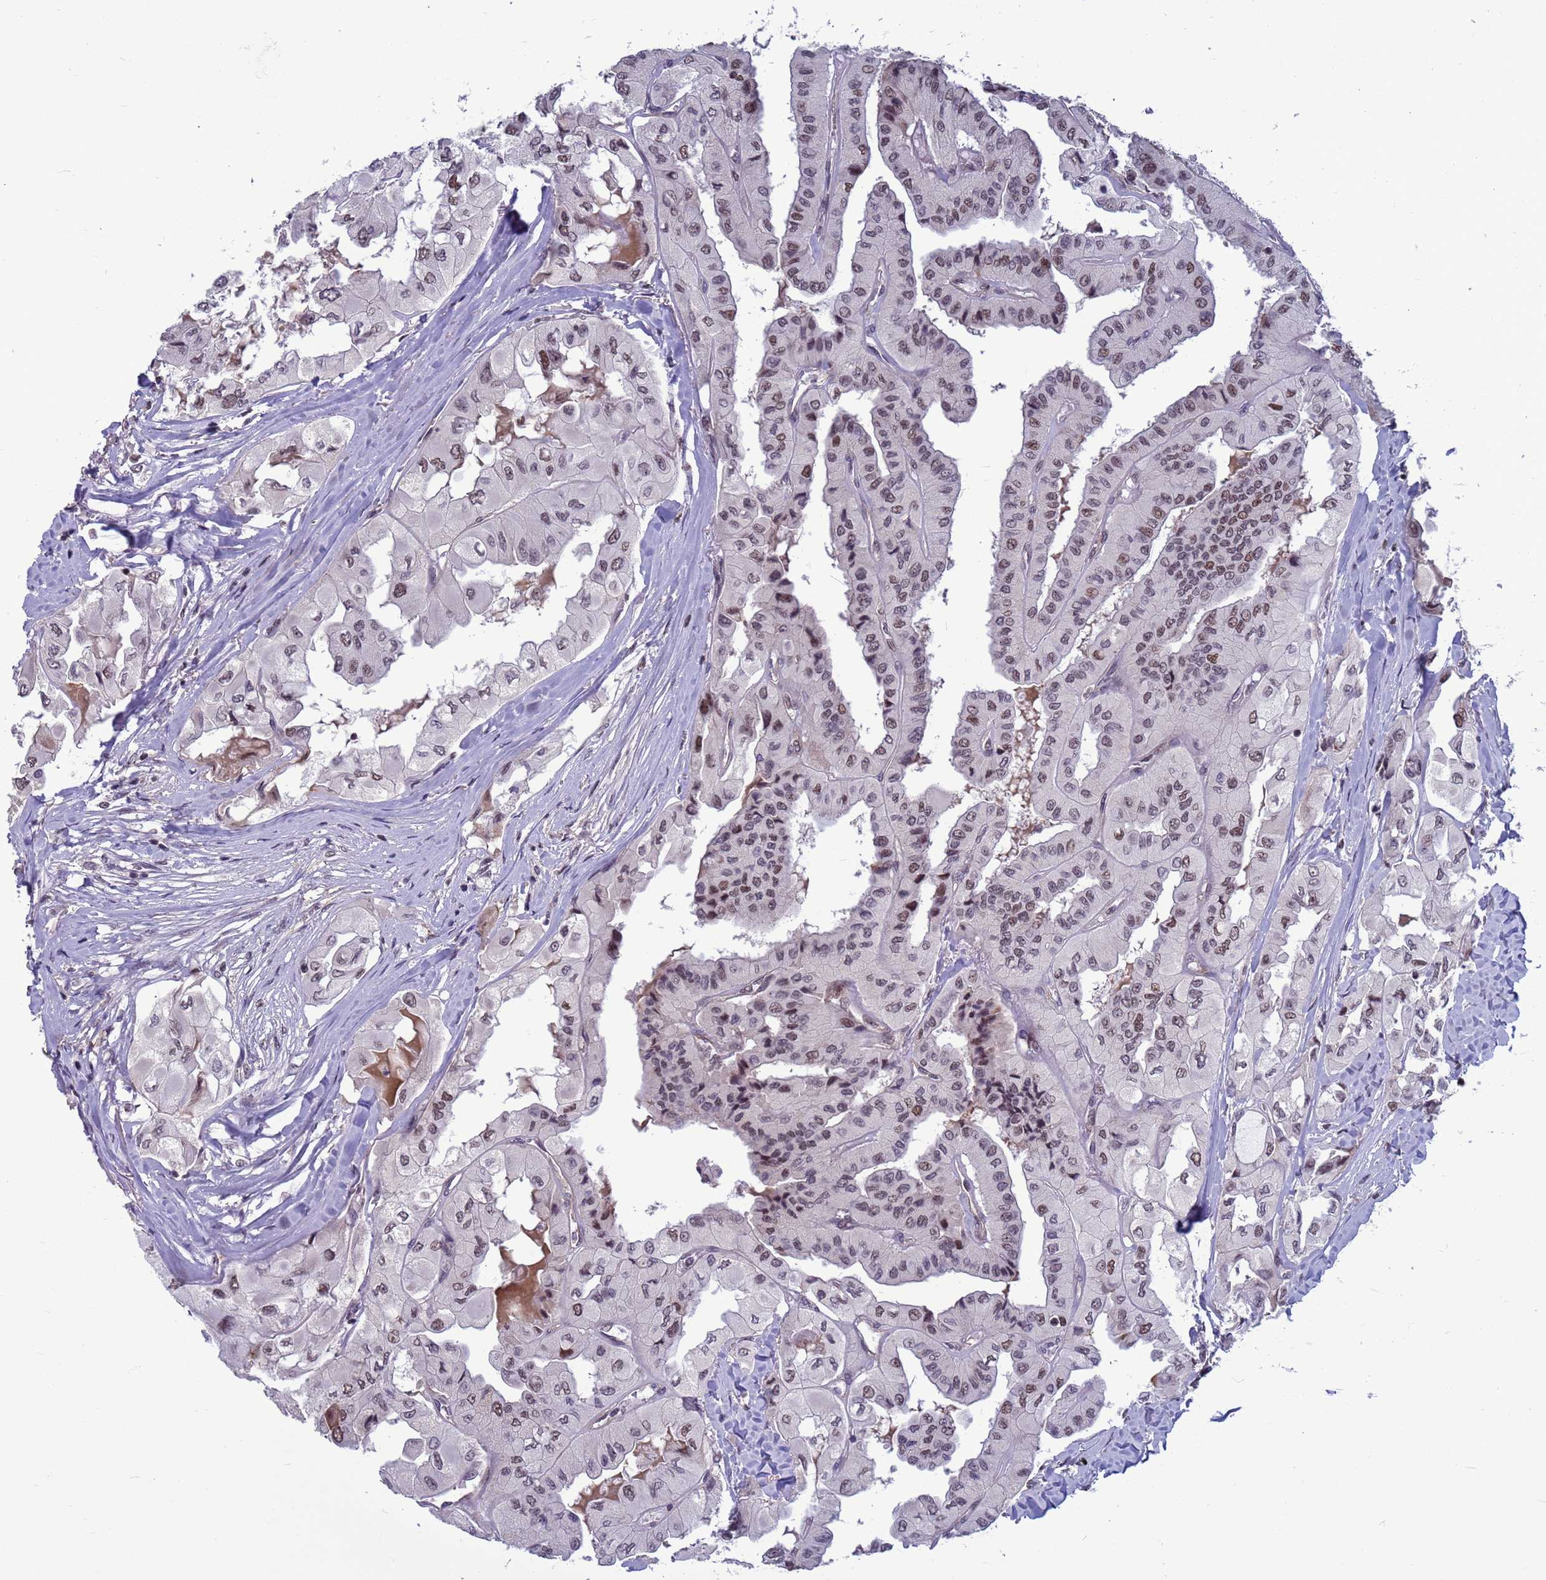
{"staining": {"intensity": "moderate", "quantity": "<25%", "location": "nuclear"}, "tissue": "thyroid cancer", "cell_type": "Tumor cells", "image_type": "cancer", "snomed": [{"axis": "morphology", "description": "Normal tissue, NOS"}, {"axis": "morphology", "description": "Papillary adenocarcinoma, NOS"}, {"axis": "topography", "description": "Thyroid gland"}], "caption": "The image demonstrates a brown stain indicating the presence of a protein in the nuclear of tumor cells in thyroid cancer (papillary adenocarcinoma).", "gene": "NSL1", "patient": {"sex": "female", "age": 59}}